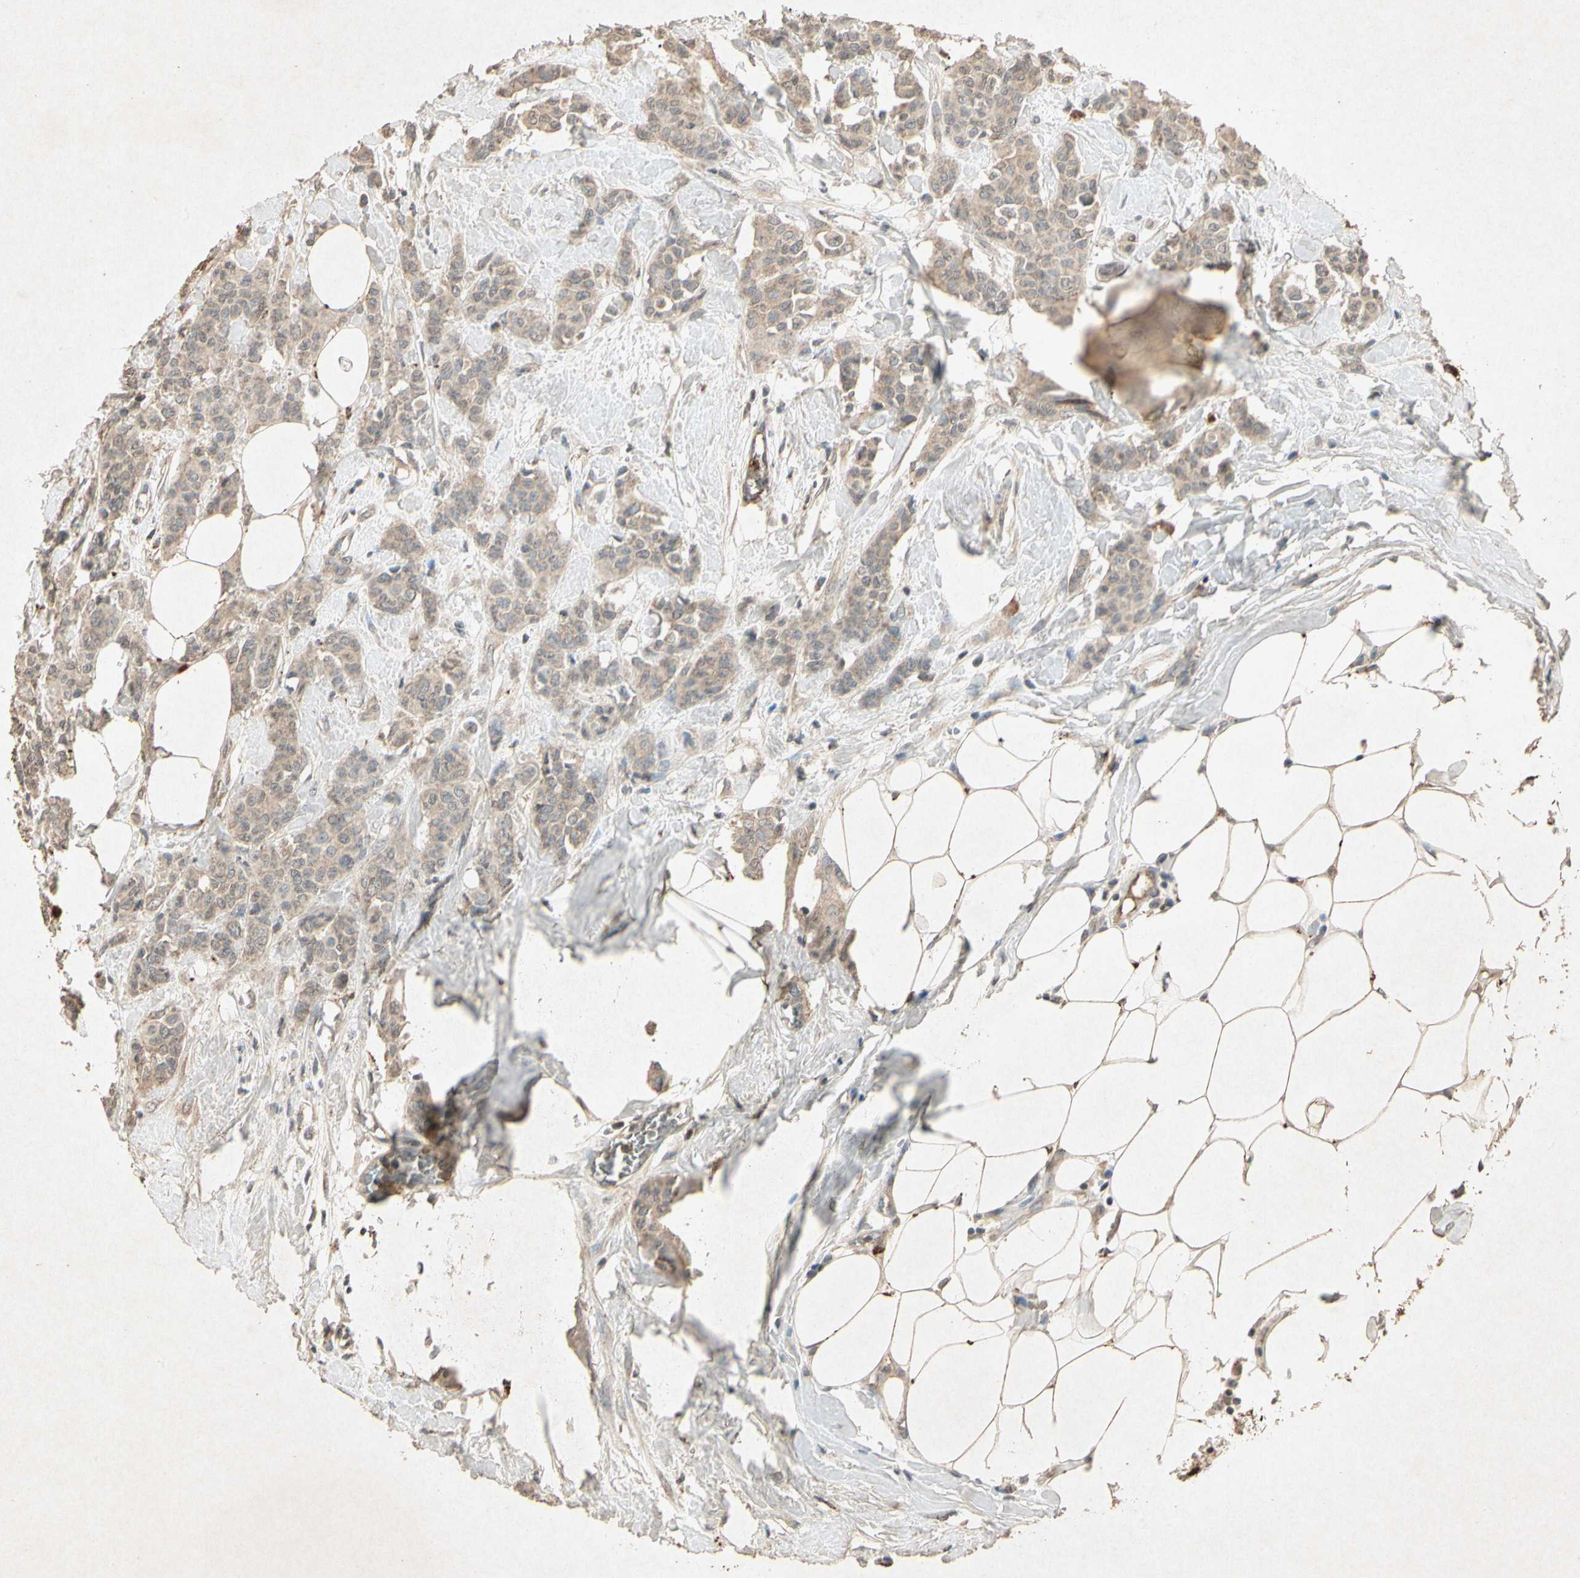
{"staining": {"intensity": "weak", "quantity": ">75%", "location": "cytoplasmic/membranous"}, "tissue": "breast cancer", "cell_type": "Tumor cells", "image_type": "cancer", "snomed": [{"axis": "morphology", "description": "Normal tissue, NOS"}, {"axis": "morphology", "description": "Duct carcinoma"}, {"axis": "topography", "description": "Breast"}], "caption": "An immunohistochemistry histopathology image of tumor tissue is shown. Protein staining in brown labels weak cytoplasmic/membranous positivity in breast cancer (invasive ductal carcinoma) within tumor cells.", "gene": "MSRB1", "patient": {"sex": "female", "age": 40}}